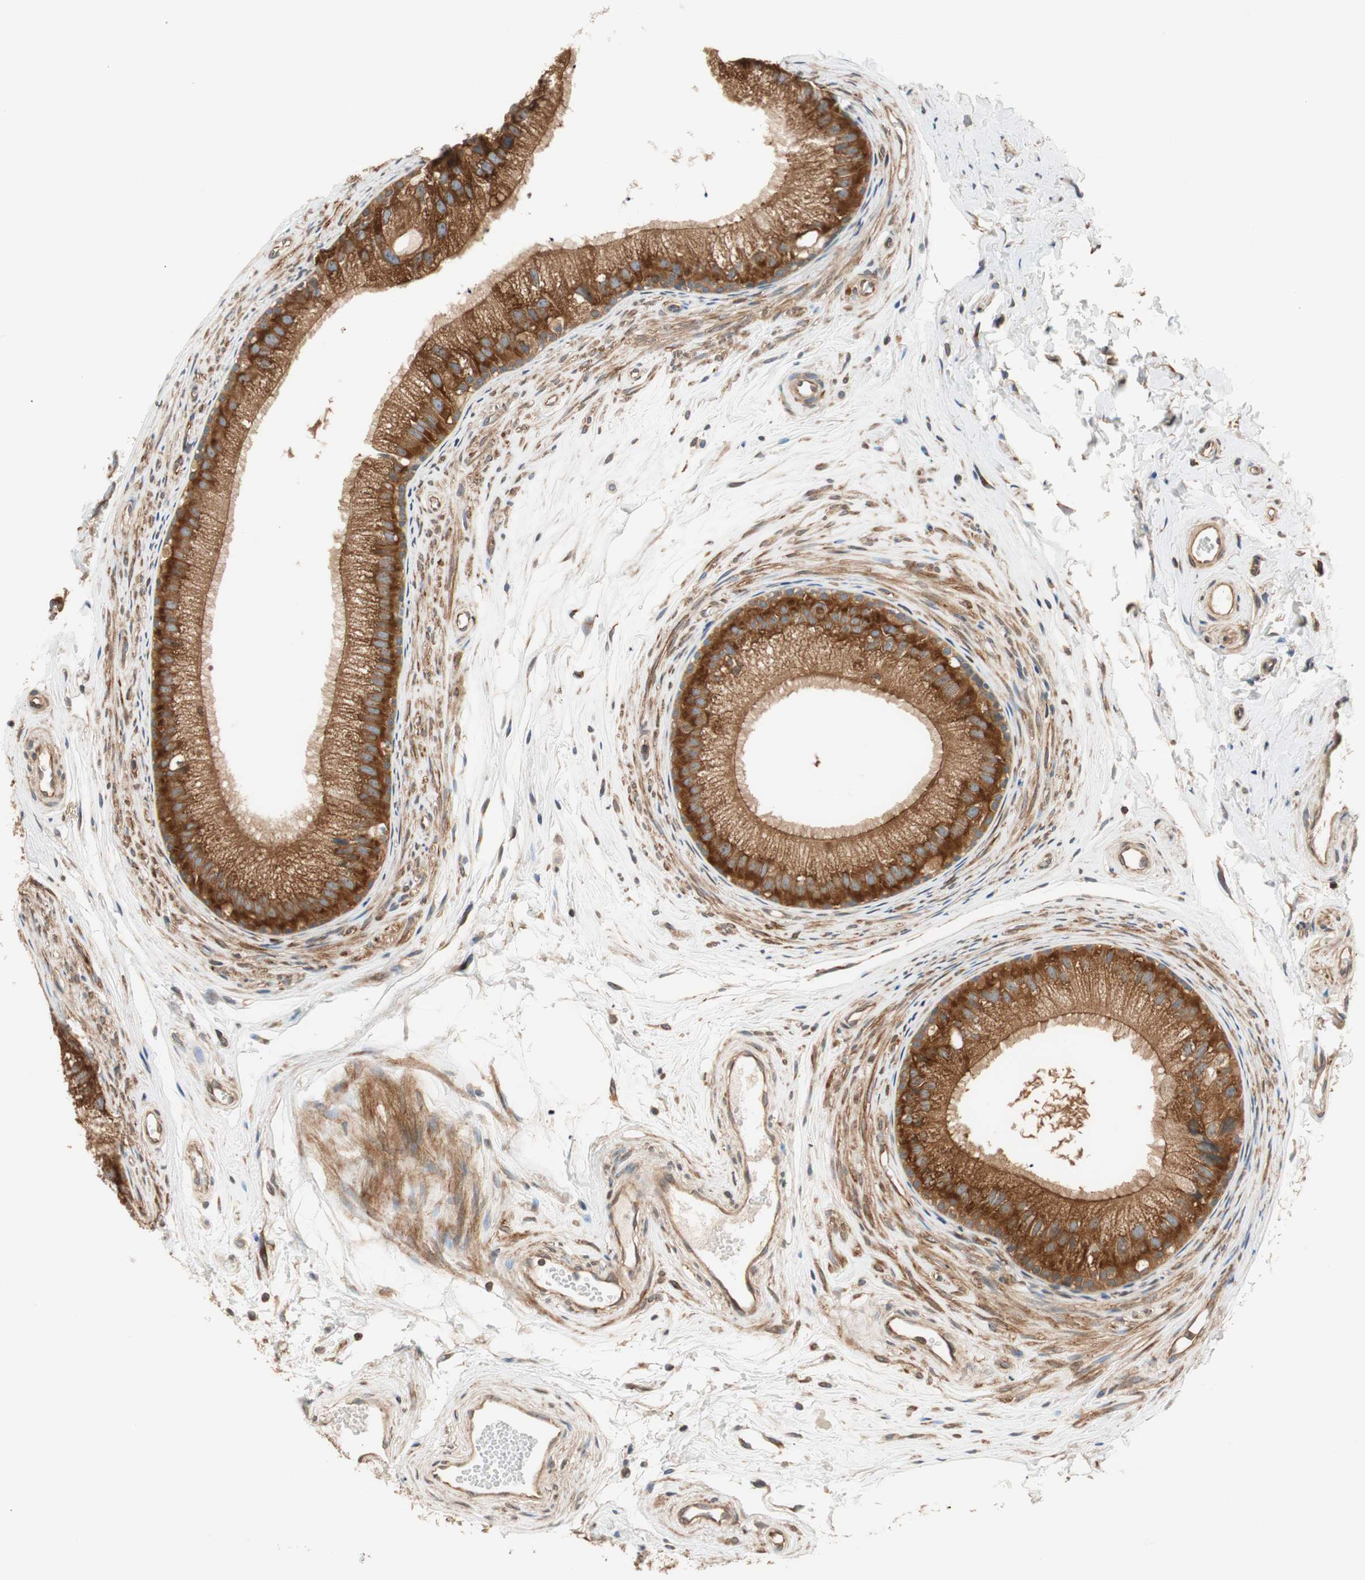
{"staining": {"intensity": "strong", "quantity": ">75%", "location": "cytoplasmic/membranous"}, "tissue": "epididymis", "cell_type": "Glandular cells", "image_type": "normal", "snomed": [{"axis": "morphology", "description": "Normal tissue, NOS"}, {"axis": "topography", "description": "Epididymis"}], "caption": "This micrograph exhibits IHC staining of normal human epididymis, with high strong cytoplasmic/membranous staining in approximately >75% of glandular cells.", "gene": "WASL", "patient": {"sex": "male", "age": 56}}